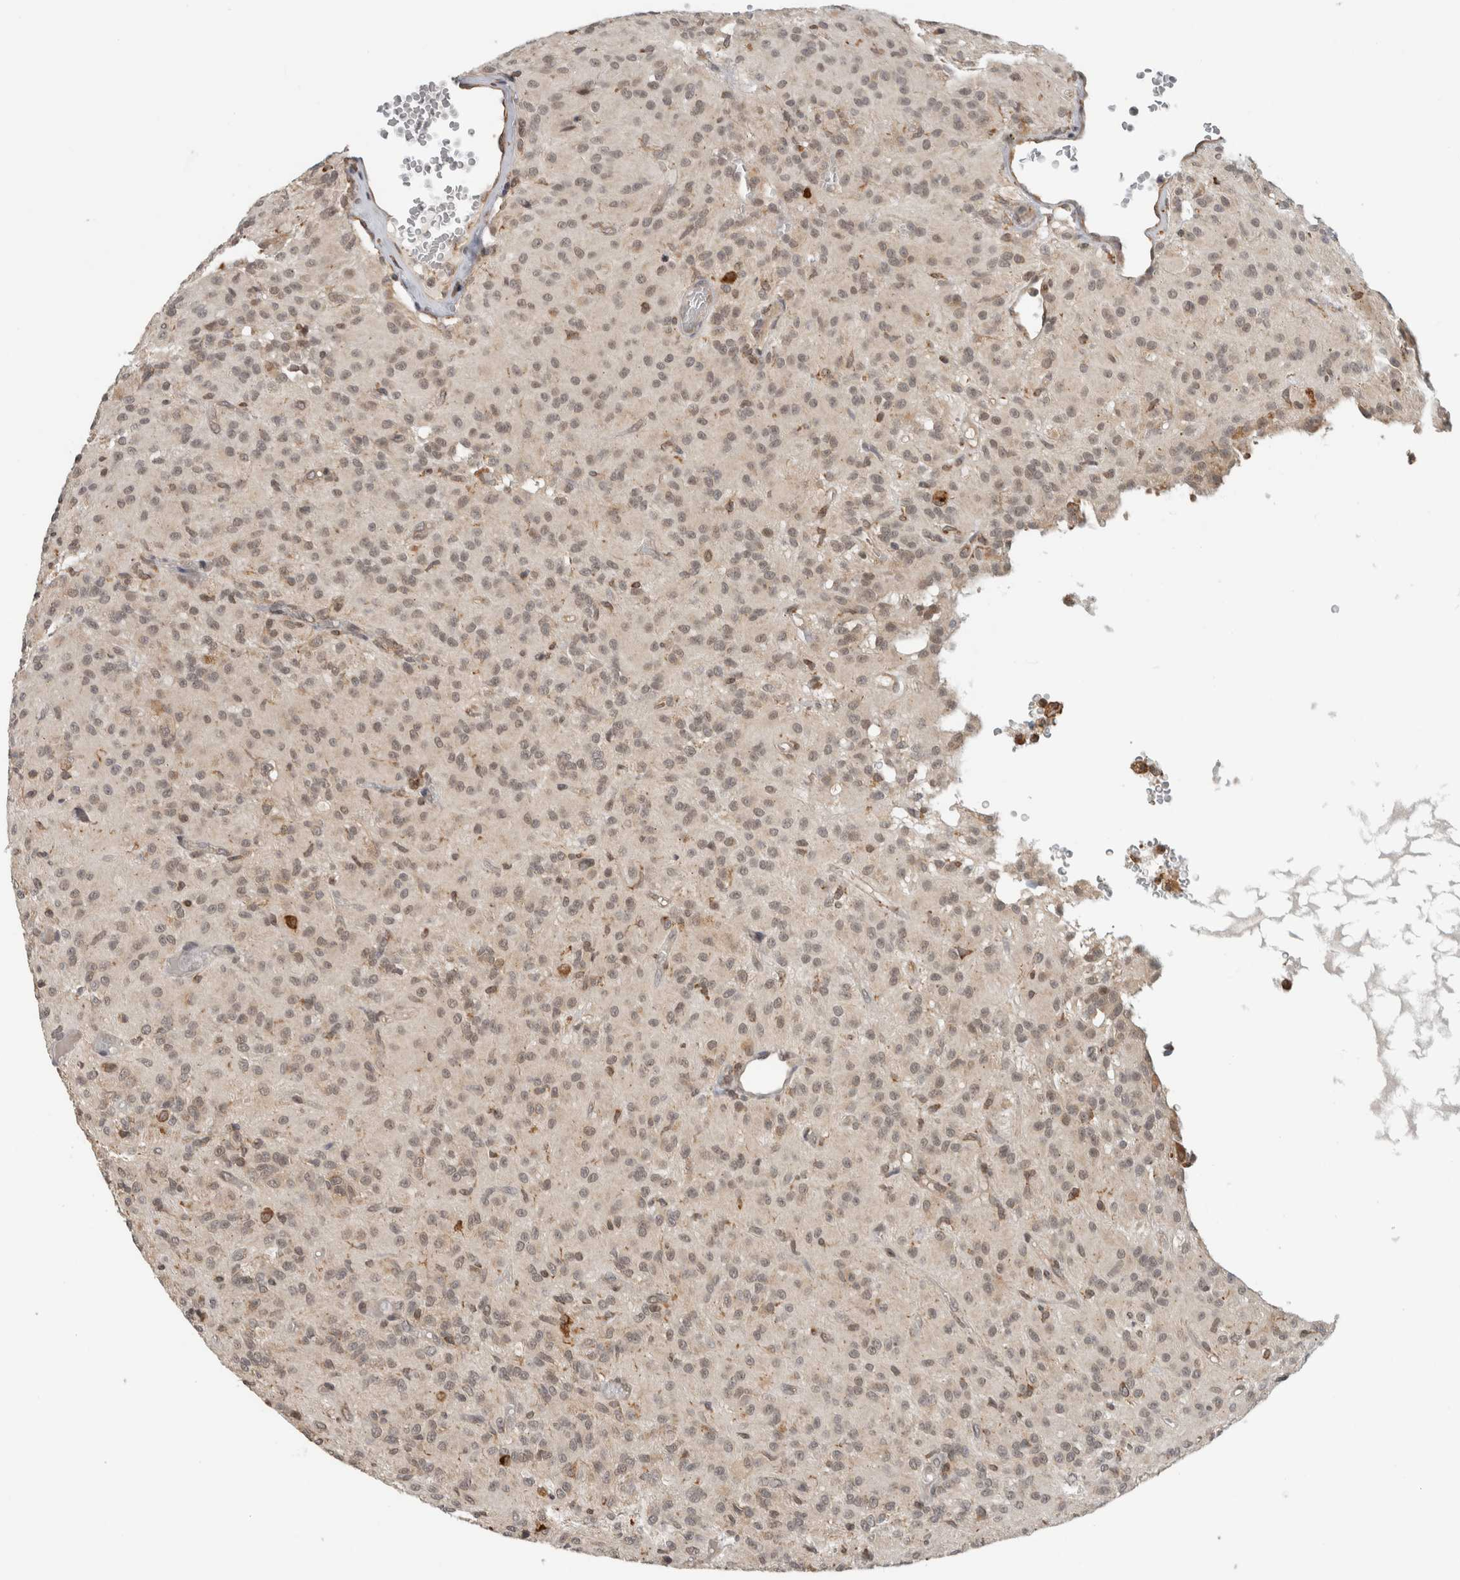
{"staining": {"intensity": "weak", "quantity": ">75%", "location": "nuclear"}, "tissue": "glioma", "cell_type": "Tumor cells", "image_type": "cancer", "snomed": [{"axis": "morphology", "description": "Glioma, malignant, High grade"}, {"axis": "topography", "description": "Brain"}], "caption": "Immunohistochemistry histopathology image of neoplastic tissue: human malignant glioma (high-grade) stained using immunohistochemistry (IHC) reveals low levels of weak protein expression localized specifically in the nuclear of tumor cells, appearing as a nuclear brown color.", "gene": "MS4A7", "patient": {"sex": "female", "age": 59}}